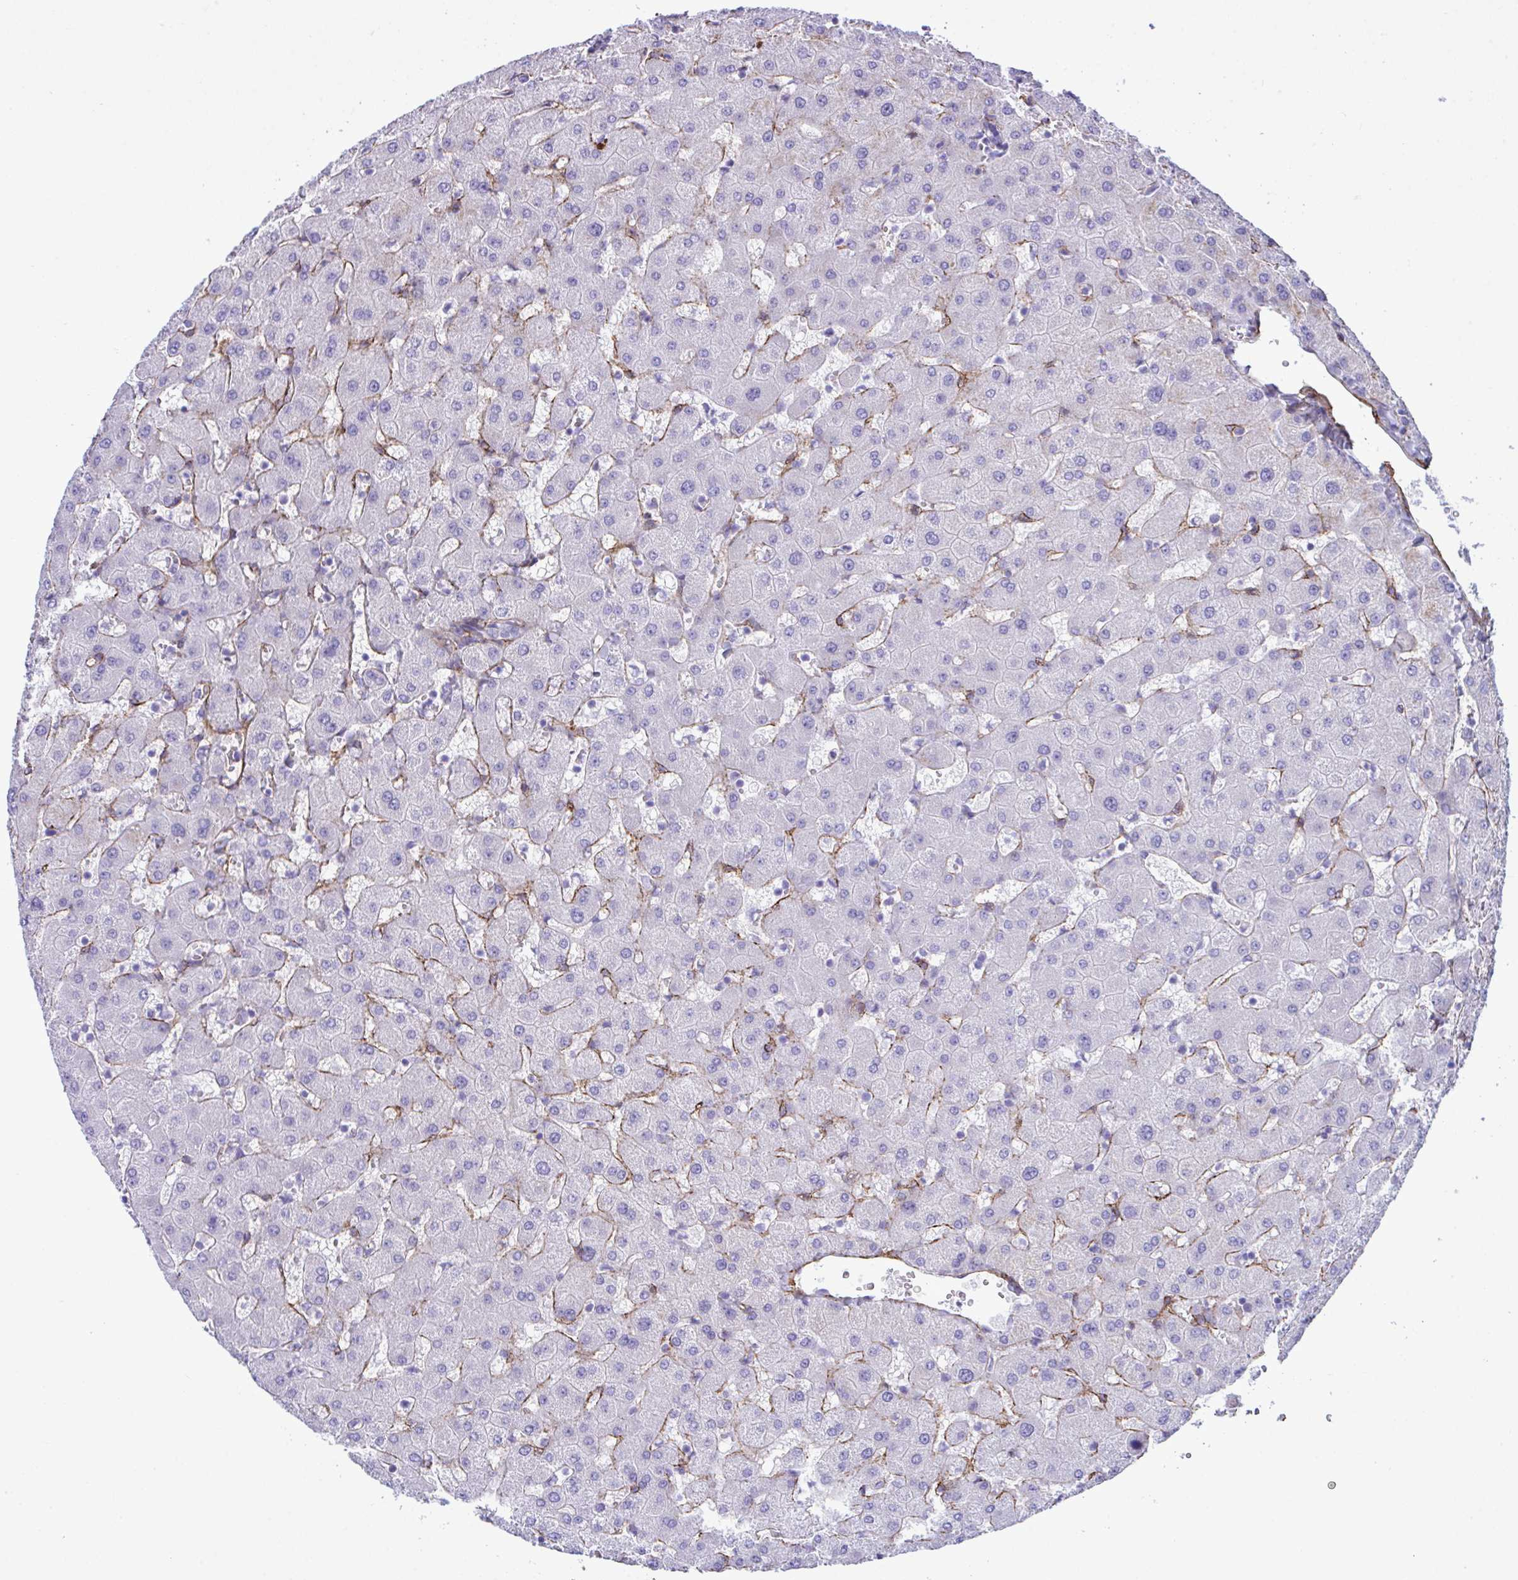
{"staining": {"intensity": "negative", "quantity": "none", "location": "none"}, "tissue": "liver", "cell_type": "Cholangiocytes", "image_type": "normal", "snomed": [{"axis": "morphology", "description": "Normal tissue, NOS"}, {"axis": "topography", "description": "Liver"}], "caption": "An IHC histopathology image of normal liver is shown. There is no staining in cholangiocytes of liver.", "gene": "SYNPO2L", "patient": {"sex": "female", "age": 63}}